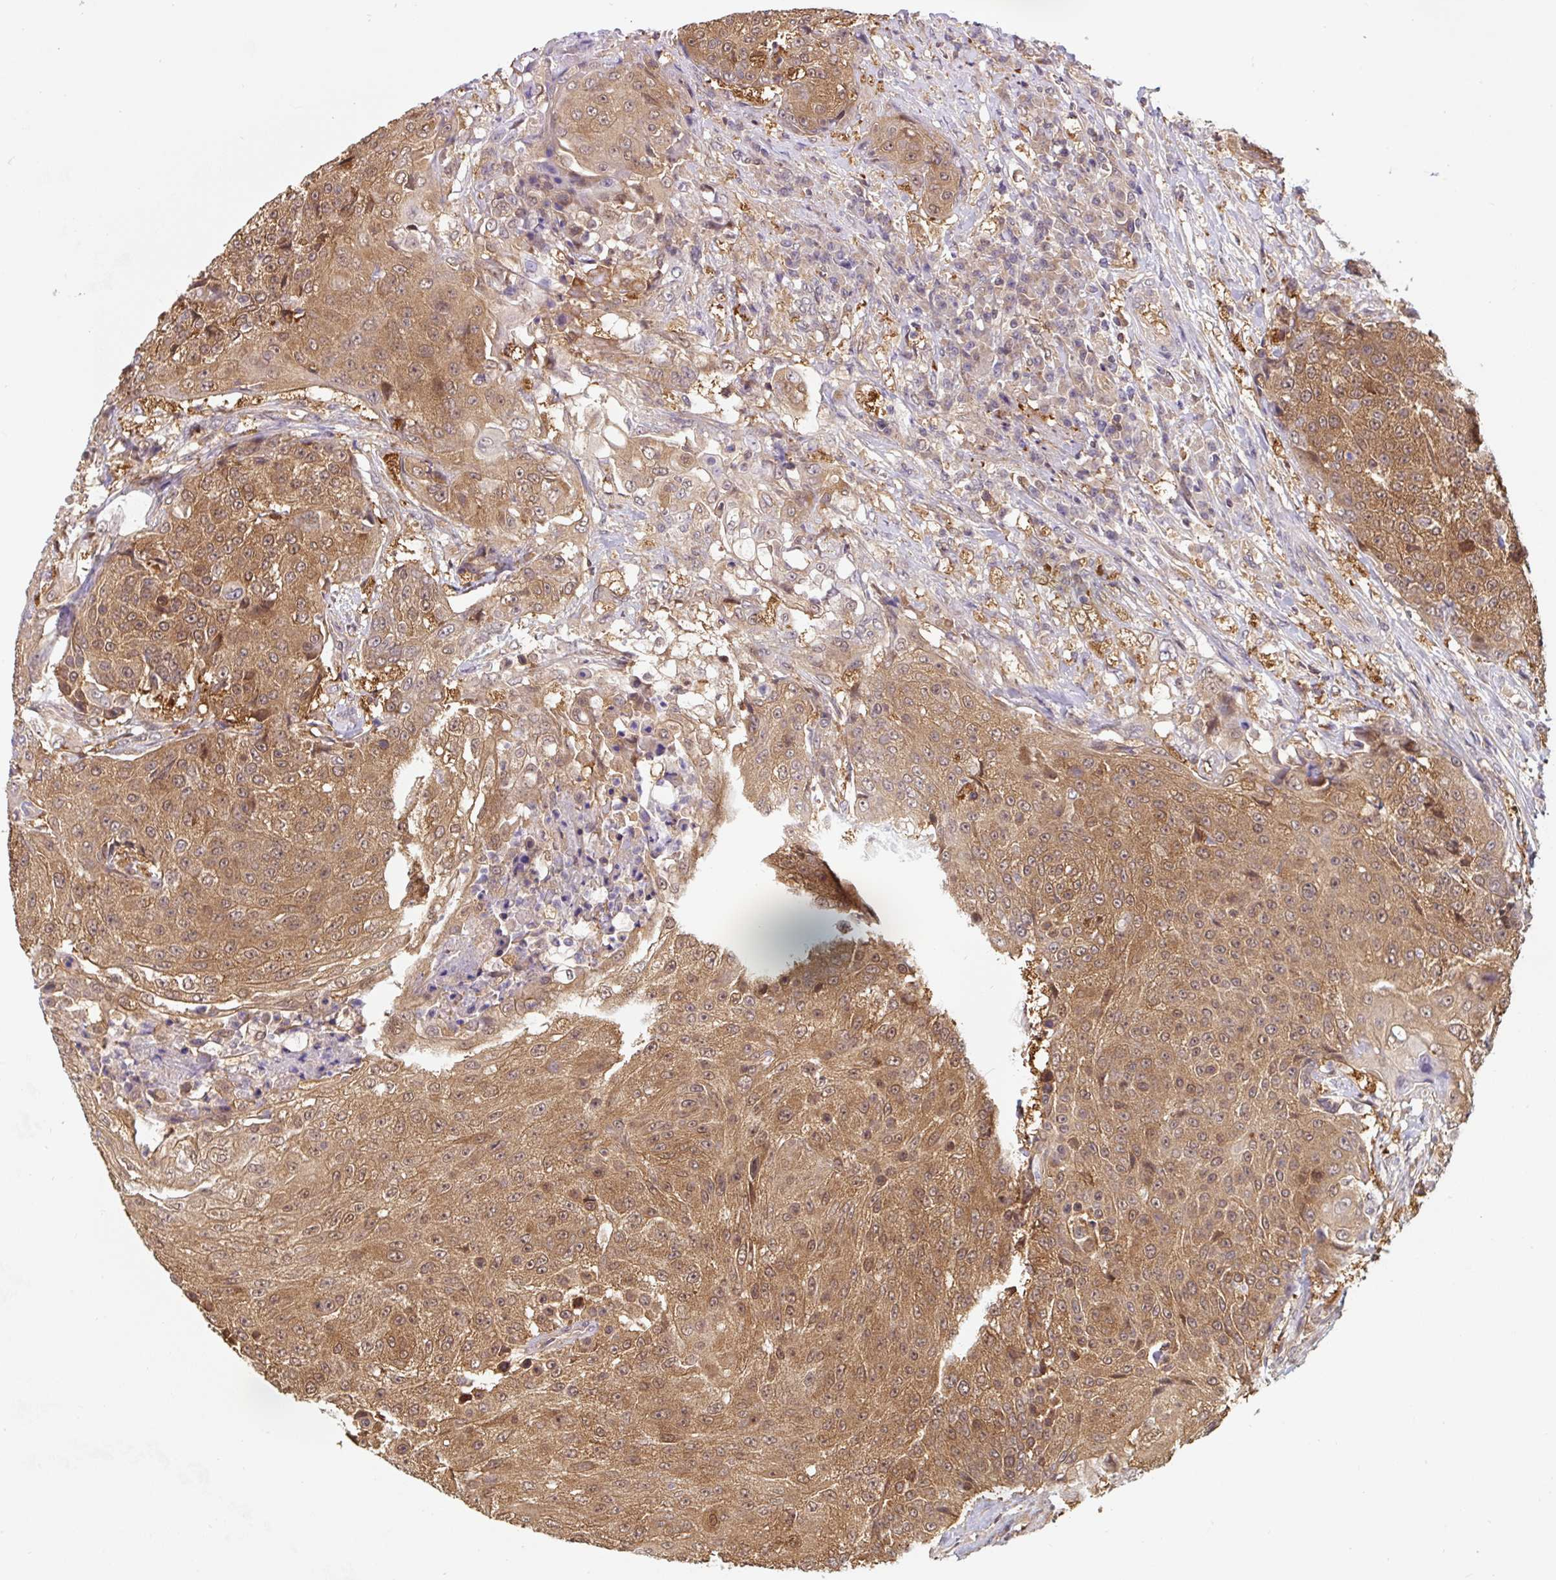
{"staining": {"intensity": "moderate", "quantity": ">75%", "location": "cytoplasmic/membranous,nuclear"}, "tissue": "urothelial cancer", "cell_type": "Tumor cells", "image_type": "cancer", "snomed": [{"axis": "morphology", "description": "Urothelial carcinoma, High grade"}, {"axis": "topography", "description": "Urinary bladder"}], "caption": "Brown immunohistochemical staining in urothelial carcinoma (high-grade) reveals moderate cytoplasmic/membranous and nuclear positivity in approximately >75% of tumor cells.", "gene": "ST13", "patient": {"sex": "female", "age": 63}}